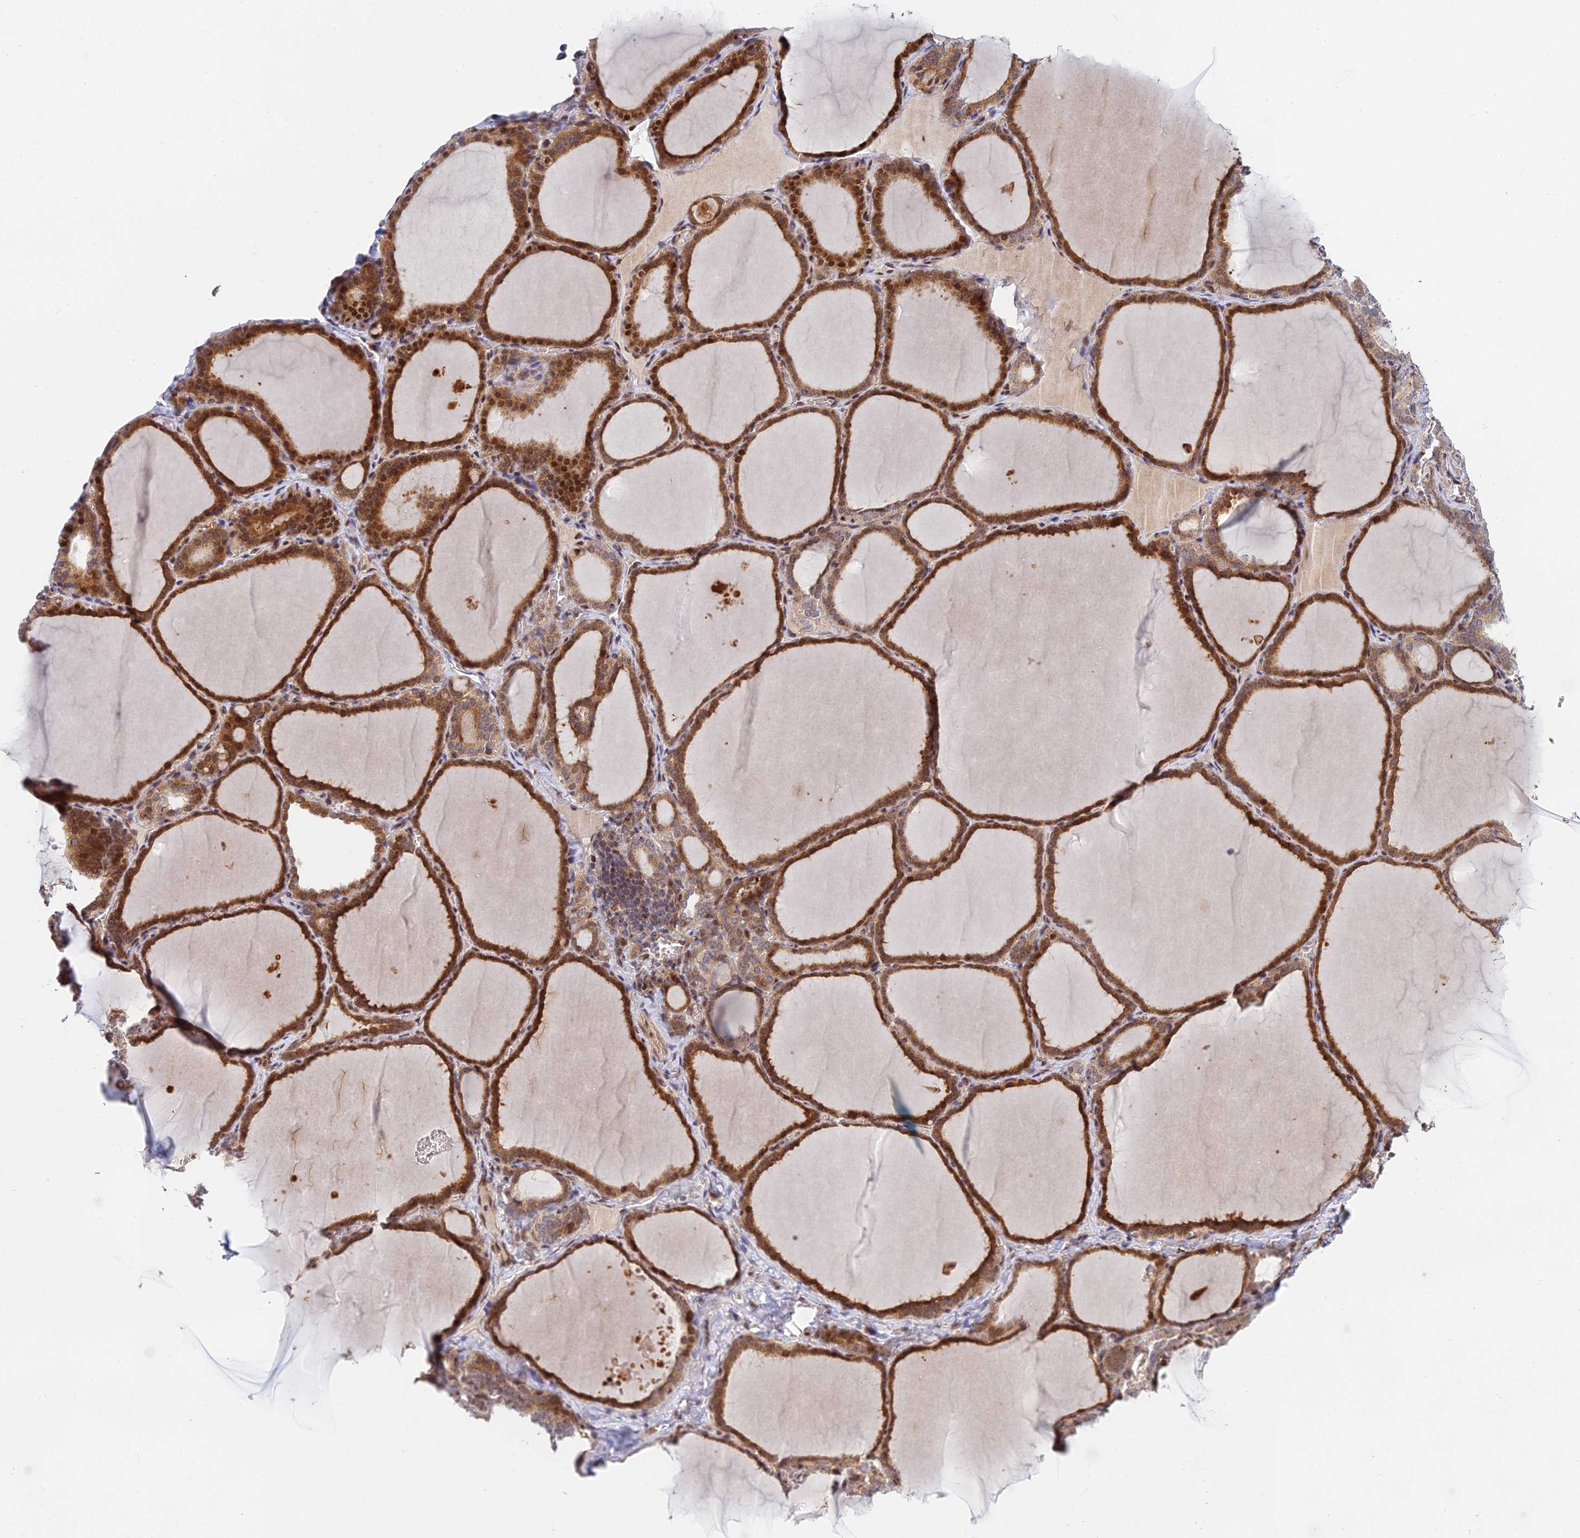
{"staining": {"intensity": "strong", "quantity": ">75%", "location": "cytoplasmic/membranous,nuclear"}, "tissue": "thyroid gland", "cell_type": "Glandular cells", "image_type": "normal", "snomed": [{"axis": "morphology", "description": "Normal tissue, NOS"}, {"axis": "topography", "description": "Thyroid gland"}], "caption": "The immunohistochemical stain shows strong cytoplasmic/membranous,nuclear staining in glandular cells of normal thyroid gland. (Stains: DAB in brown, nuclei in blue, Microscopy: brightfield microscopy at high magnification).", "gene": "UFSP2", "patient": {"sex": "female", "age": 39}}